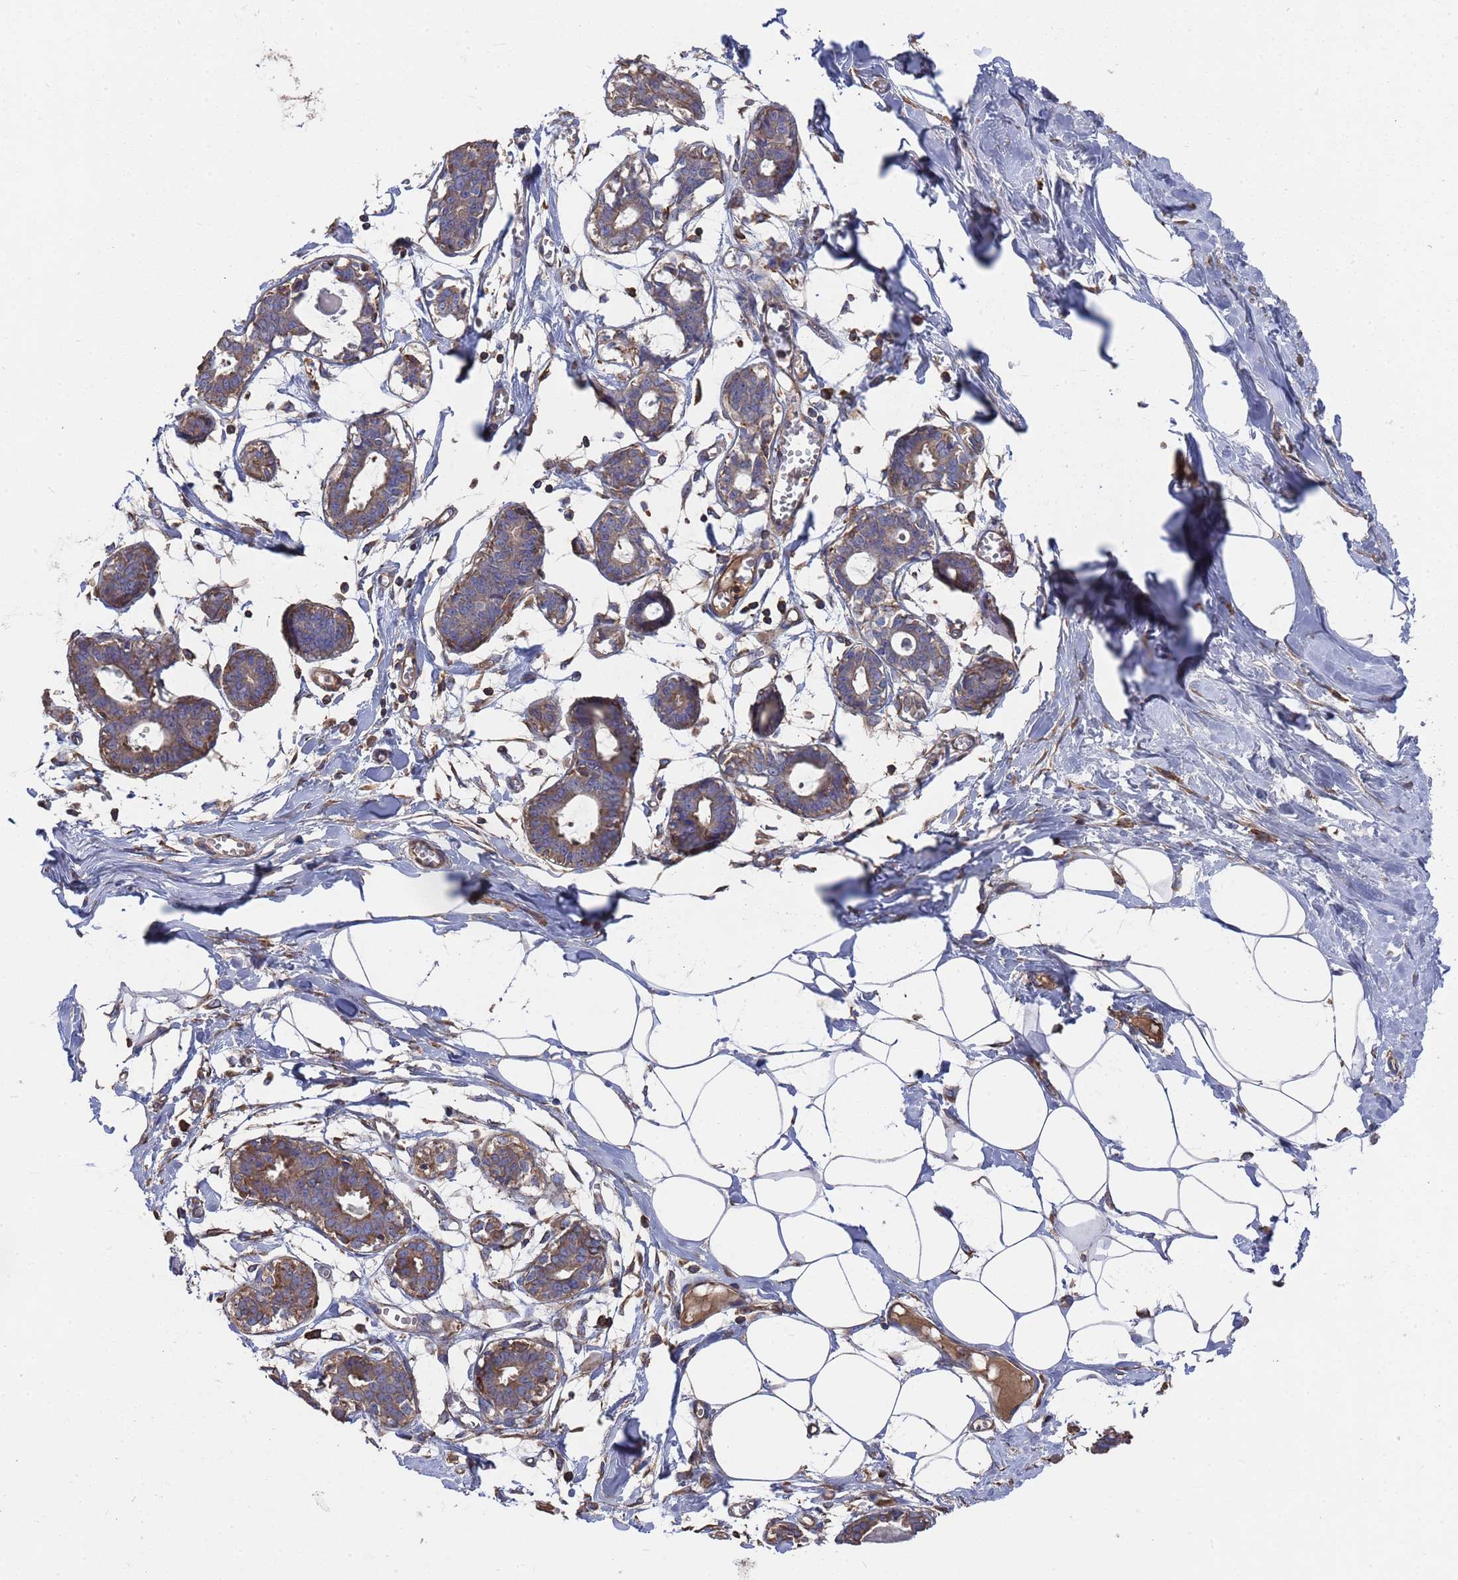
{"staining": {"intensity": "moderate", "quantity": ">75%", "location": "cytoplasmic/membranous"}, "tissue": "breast", "cell_type": "Adipocytes", "image_type": "normal", "snomed": [{"axis": "morphology", "description": "Normal tissue, NOS"}, {"axis": "topography", "description": "Breast"}], "caption": "This micrograph demonstrates benign breast stained with immunohistochemistry to label a protein in brown. The cytoplasmic/membranous of adipocytes show moderate positivity for the protein. Nuclei are counter-stained blue.", "gene": "PYCR1", "patient": {"sex": "female", "age": 27}}